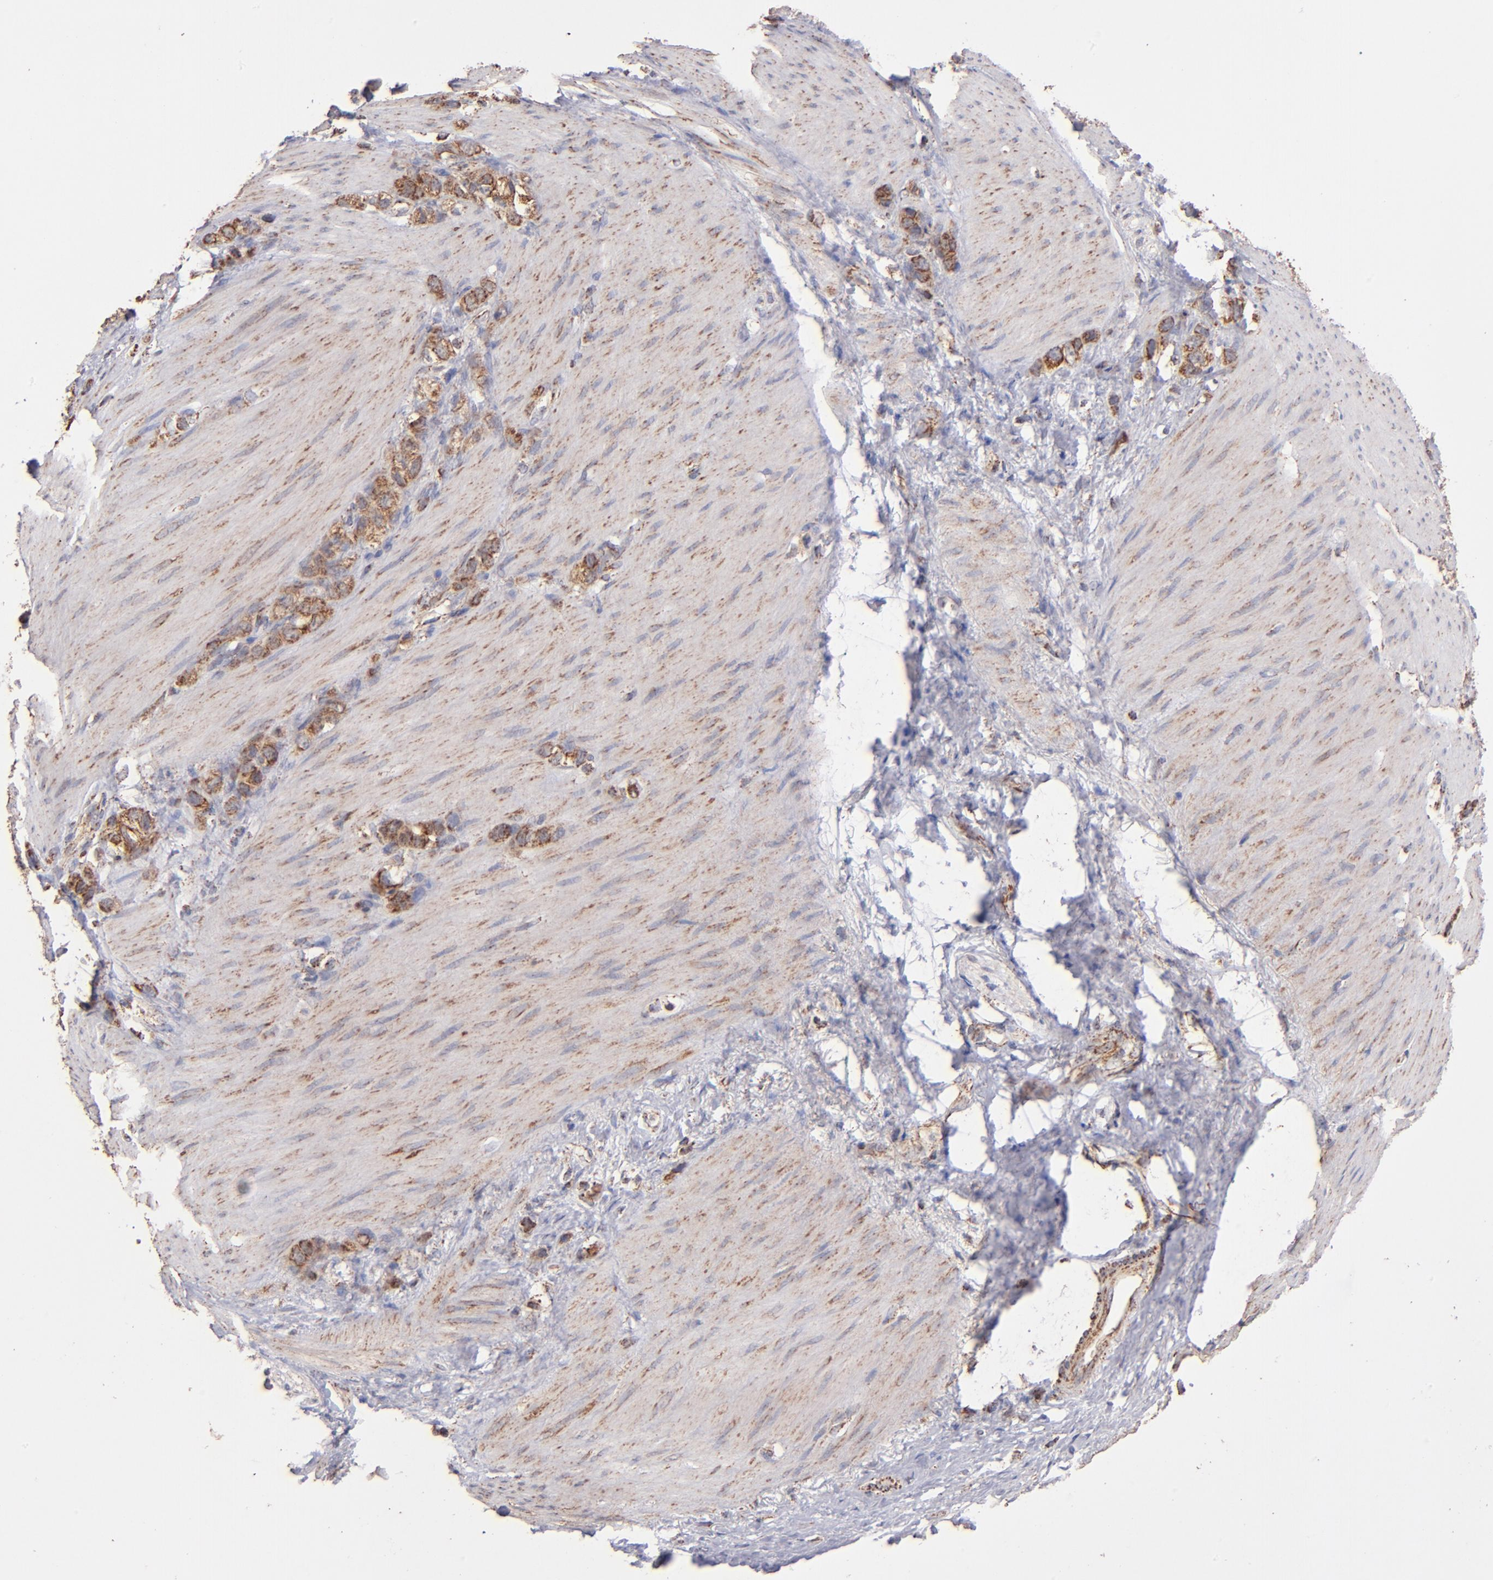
{"staining": {"intensity": "moderate", "quantity": ">75%", "location": "cytoplasmic/membranous"}, "tissue": "stomach cancer", "cell_type": "Tumor cells", "image_type": "cancer", "snomed": [{"axis": "morphology", "description": "Normal tissue, NOS"}, {"axis": "morphology", "description": "Adenocarcinoma, NOS"}, {"axis": "morphology", "description": "Adenocarcinoma, High grade"}, {"axis": "topography", "description": "Stomach, upper"}, {"axis": "topography", "description": "Stomach"}], "caption": "Stomach cancer (high-grade adenocarcinoma) stained with IHC reveals moderate cytoplasmic/membranous positivity in approximately >75% of tumor cells.", "gene": "DLST", "patient": {"sex": "female", "age": 65}}